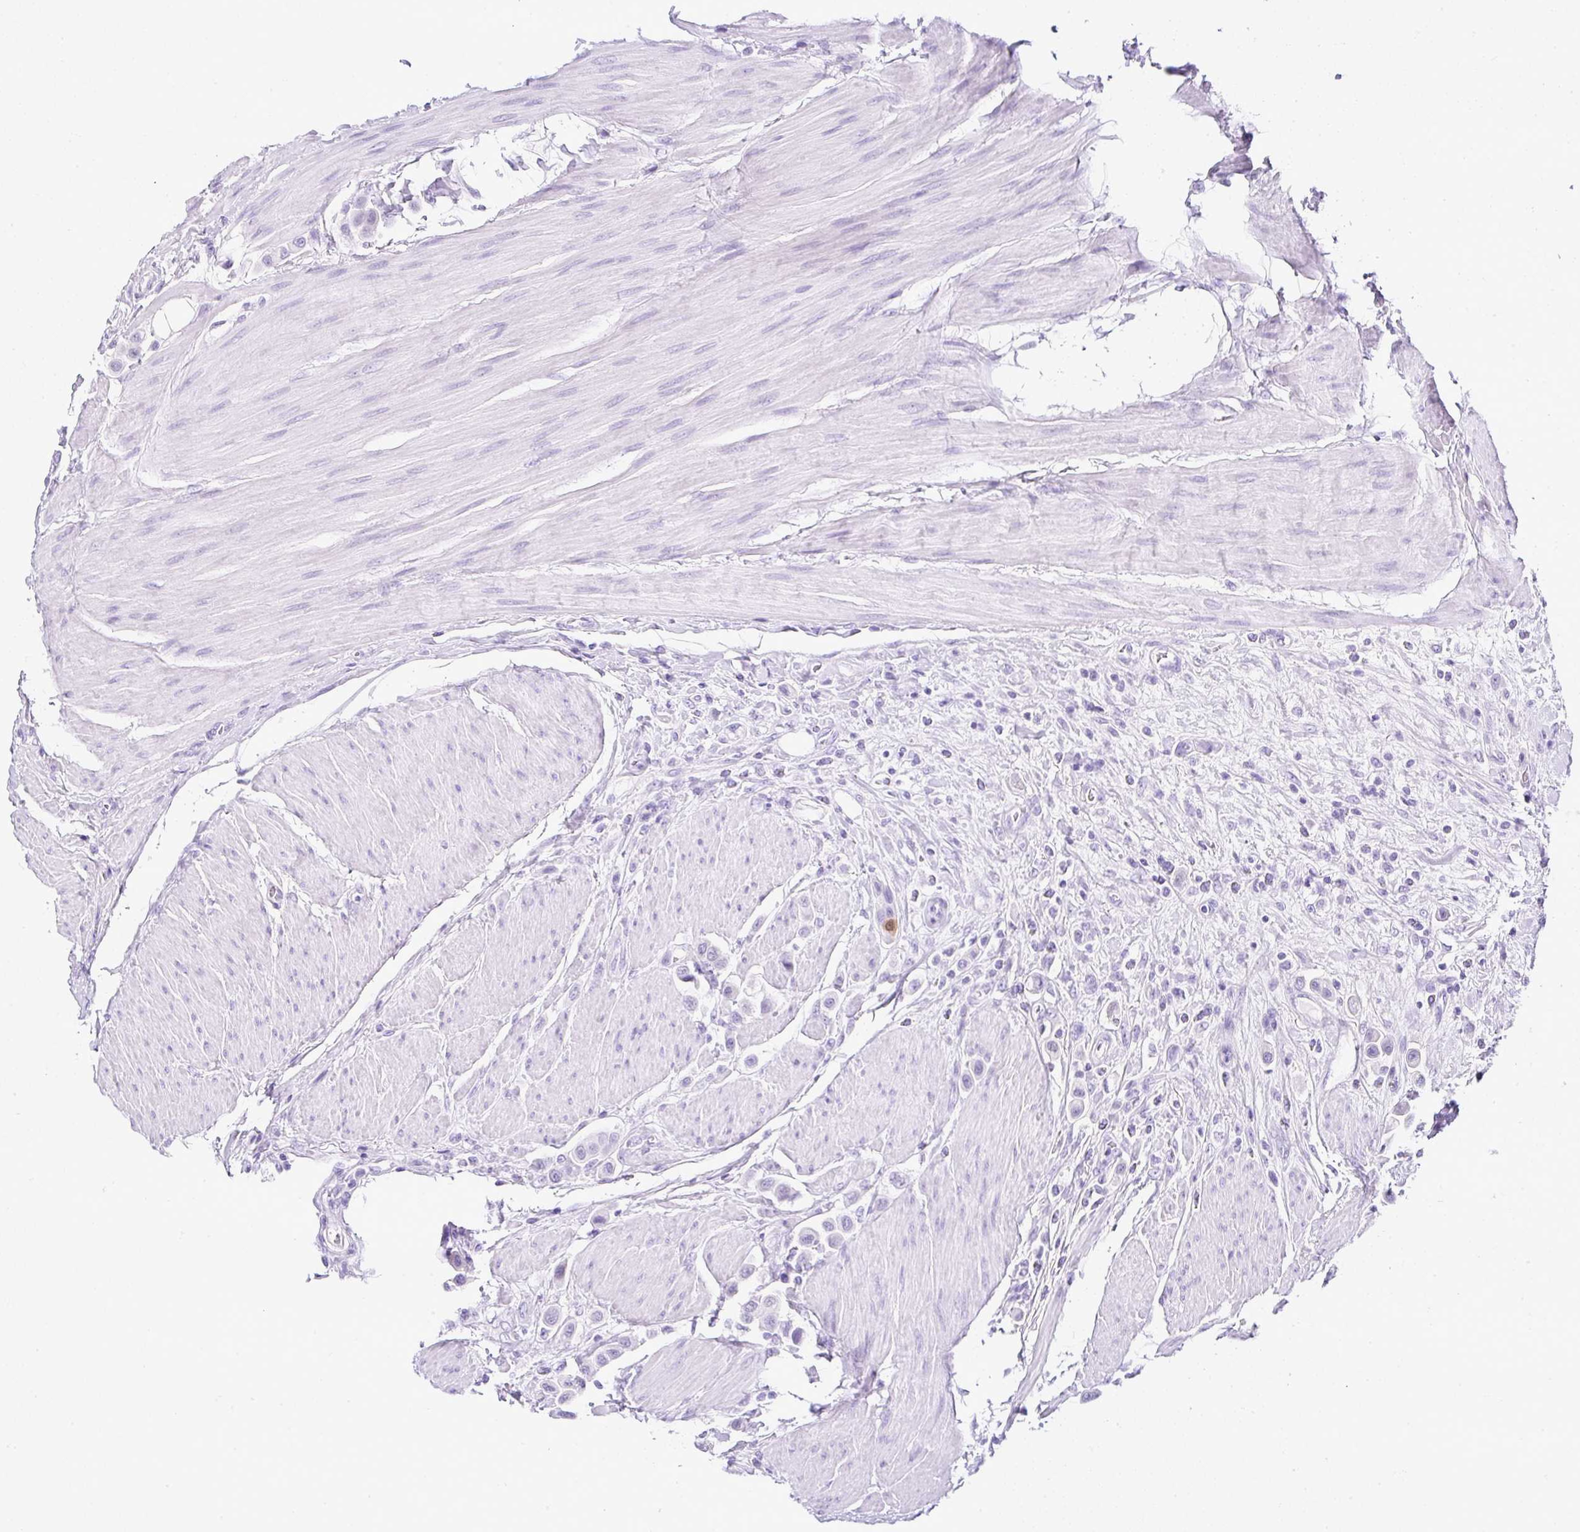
{"staining": {"intensity": "negative", "quantity": "none", "location": "none"}, "tissue": "urothelial cancer", "cell_type": "Tumor cells", "image_type": "cancer", "snomed": [{"axis": "morphology", "description": "Urothelial carcinoma, High grade"}, {"axis": "topography", "description": "Urinary bladder"}], "caption": "An IHC photomicrograph of urothelial cancer is shown. There is no staining in tumor cells of urothelial cancer.", "gene": "SERPINB3", "patient": {"sex": "male", "age": 50}}